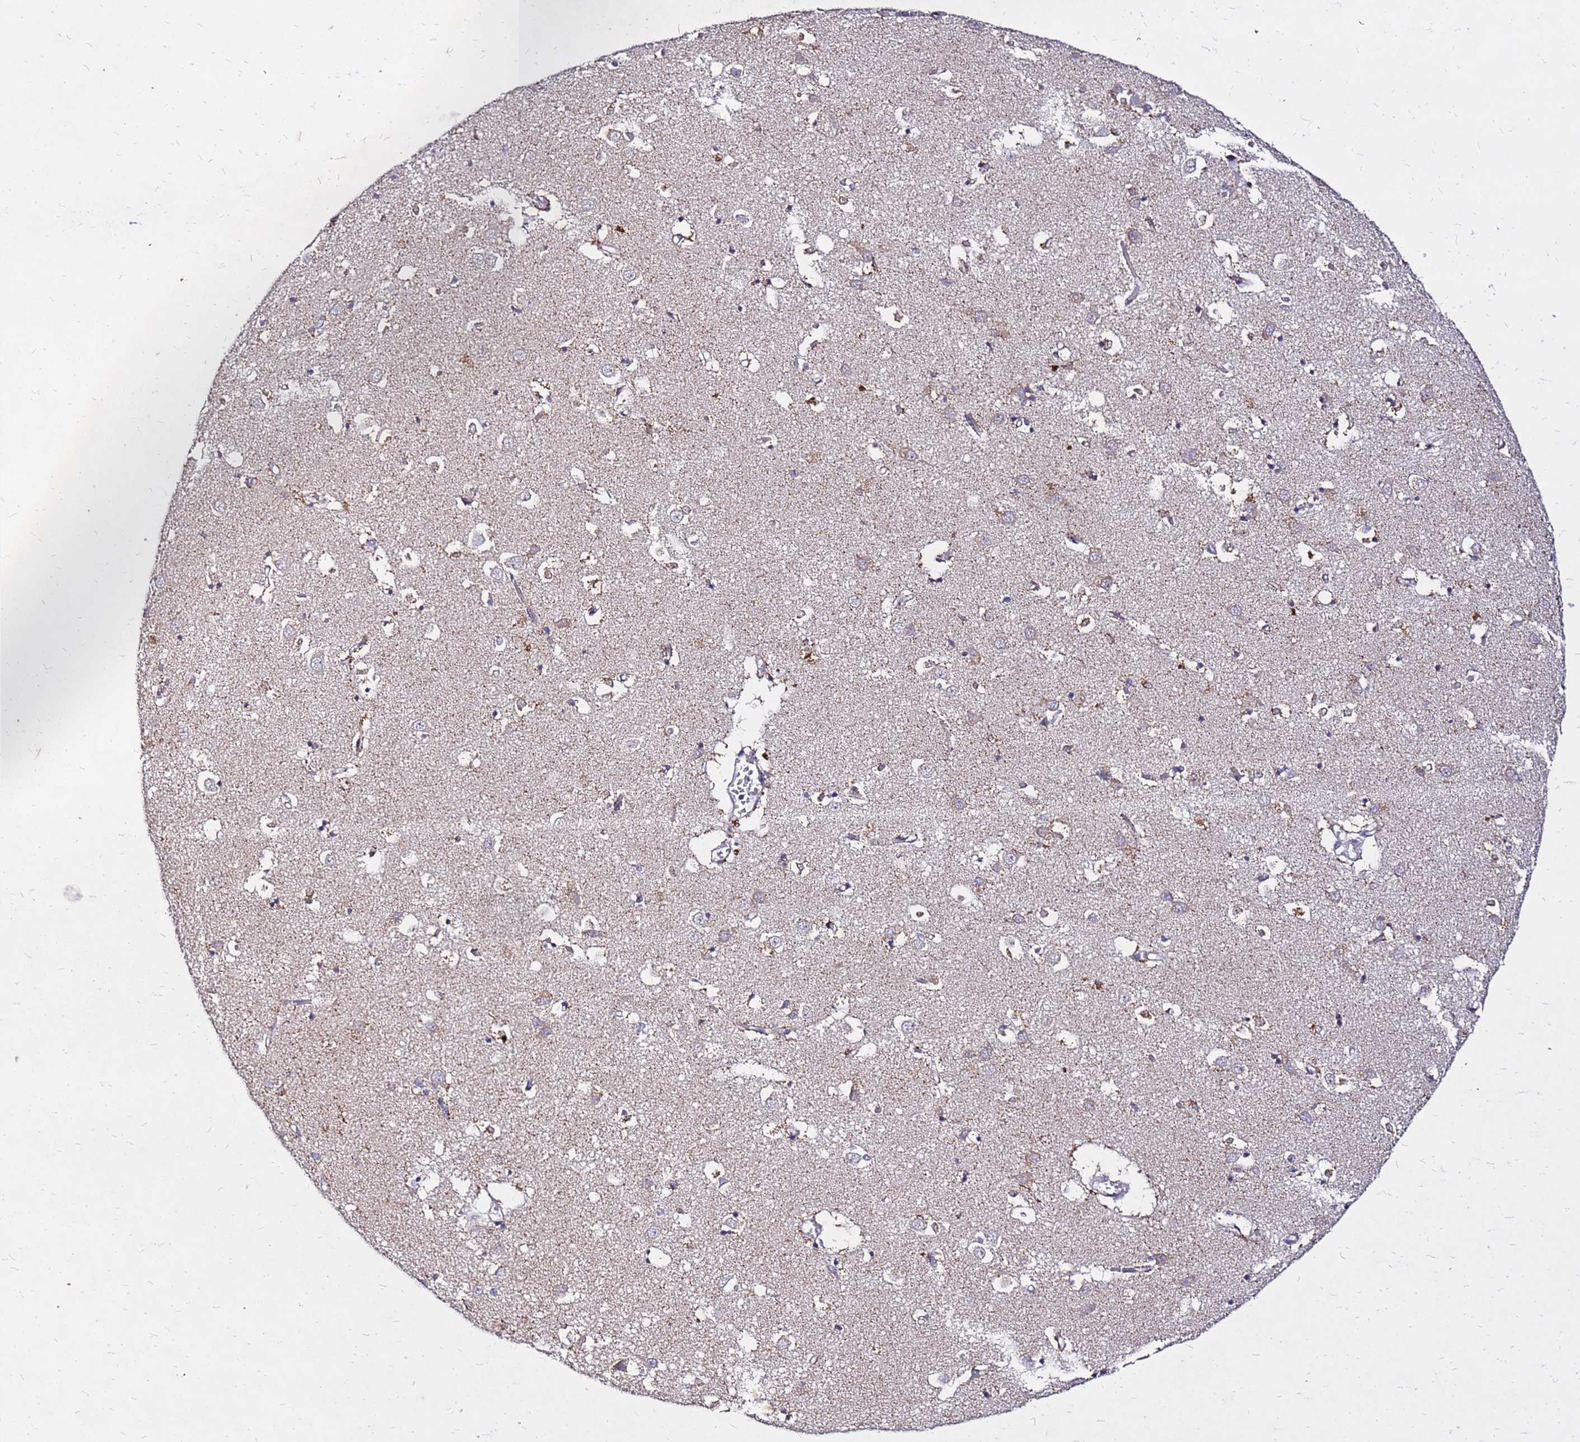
{"staining": {"intensity": "weak", "quantity": "25%-75%", "location": "cytoplasmic/membranous"}, "tissue": "caudate", "cell_type": "Glial cells", "image_type": "normal", "snomed": [{"axis": "morphology", "description": "Normal tissue, NOS"}, {"axis": "topography", "description": "Lateral ventricle wall"}], "caption": "A high-resolution micrograph shows immunohistochemistry (IHC) staining of benign caudate, which reveals weak cytoplasmic/membranous staining in approximately 25%-75% of glial cells.", "gene": "COX14", "patient": {"sex": "male", "age": 70}}